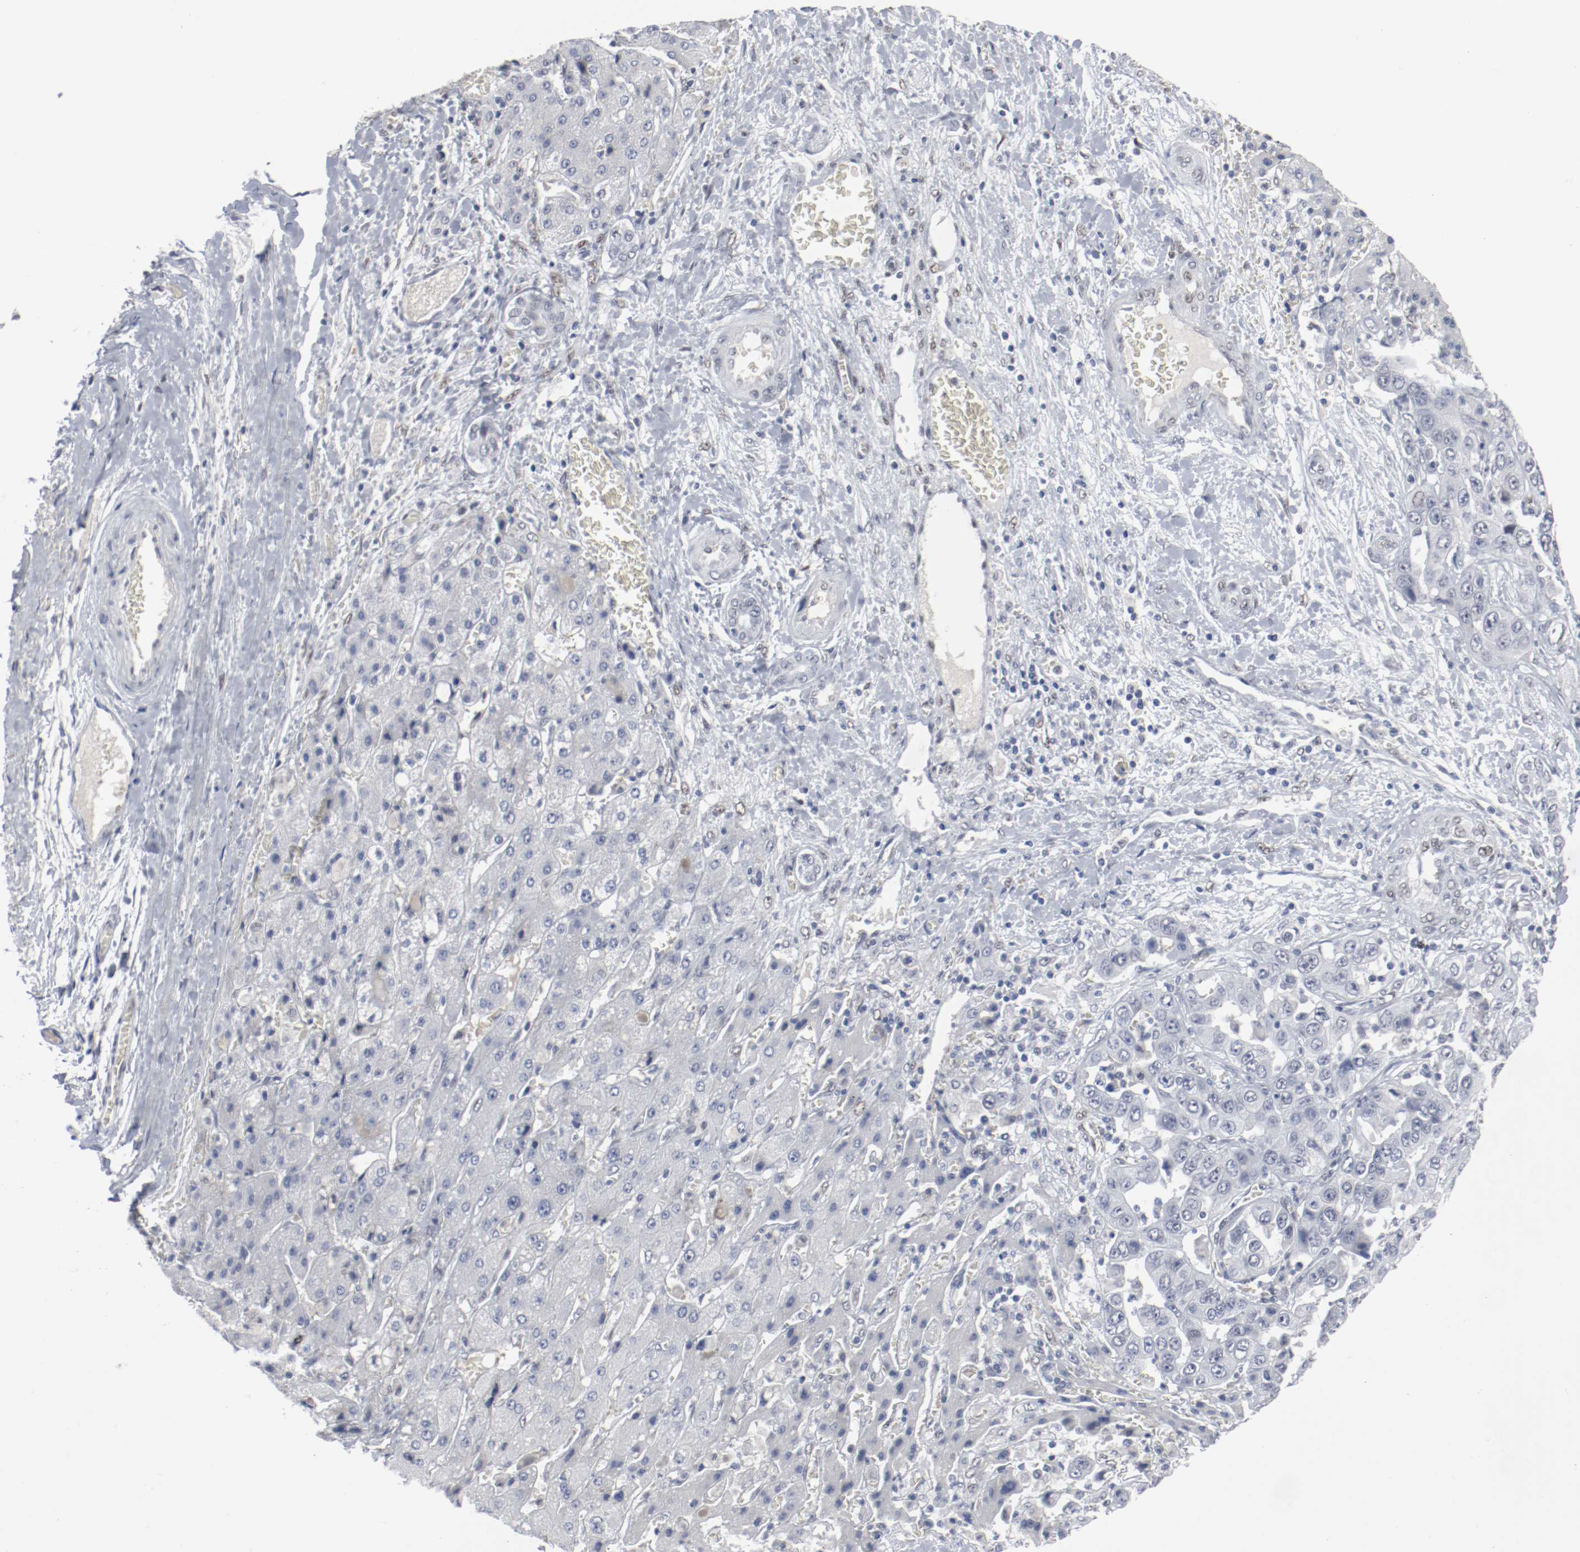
{"staining": {"intensity": "negative", "quantity": "none", "location": "none"}, "tissue": "liver cancer", "cell_type": "Tumor cells", "image_type": "cancer", "snomed": [{"axis": "morphology", "description": "Cholangiocarcinoma"}, {"axis": "topography", "description": "Liver"}], "caption": "DAB immunohistochemical staining of cholangiocarcinoma (liver) demonstrates no significant positivity in tumor cells.", "gene": "ATF7", "patient": {"sex": "female", "age": 52}}